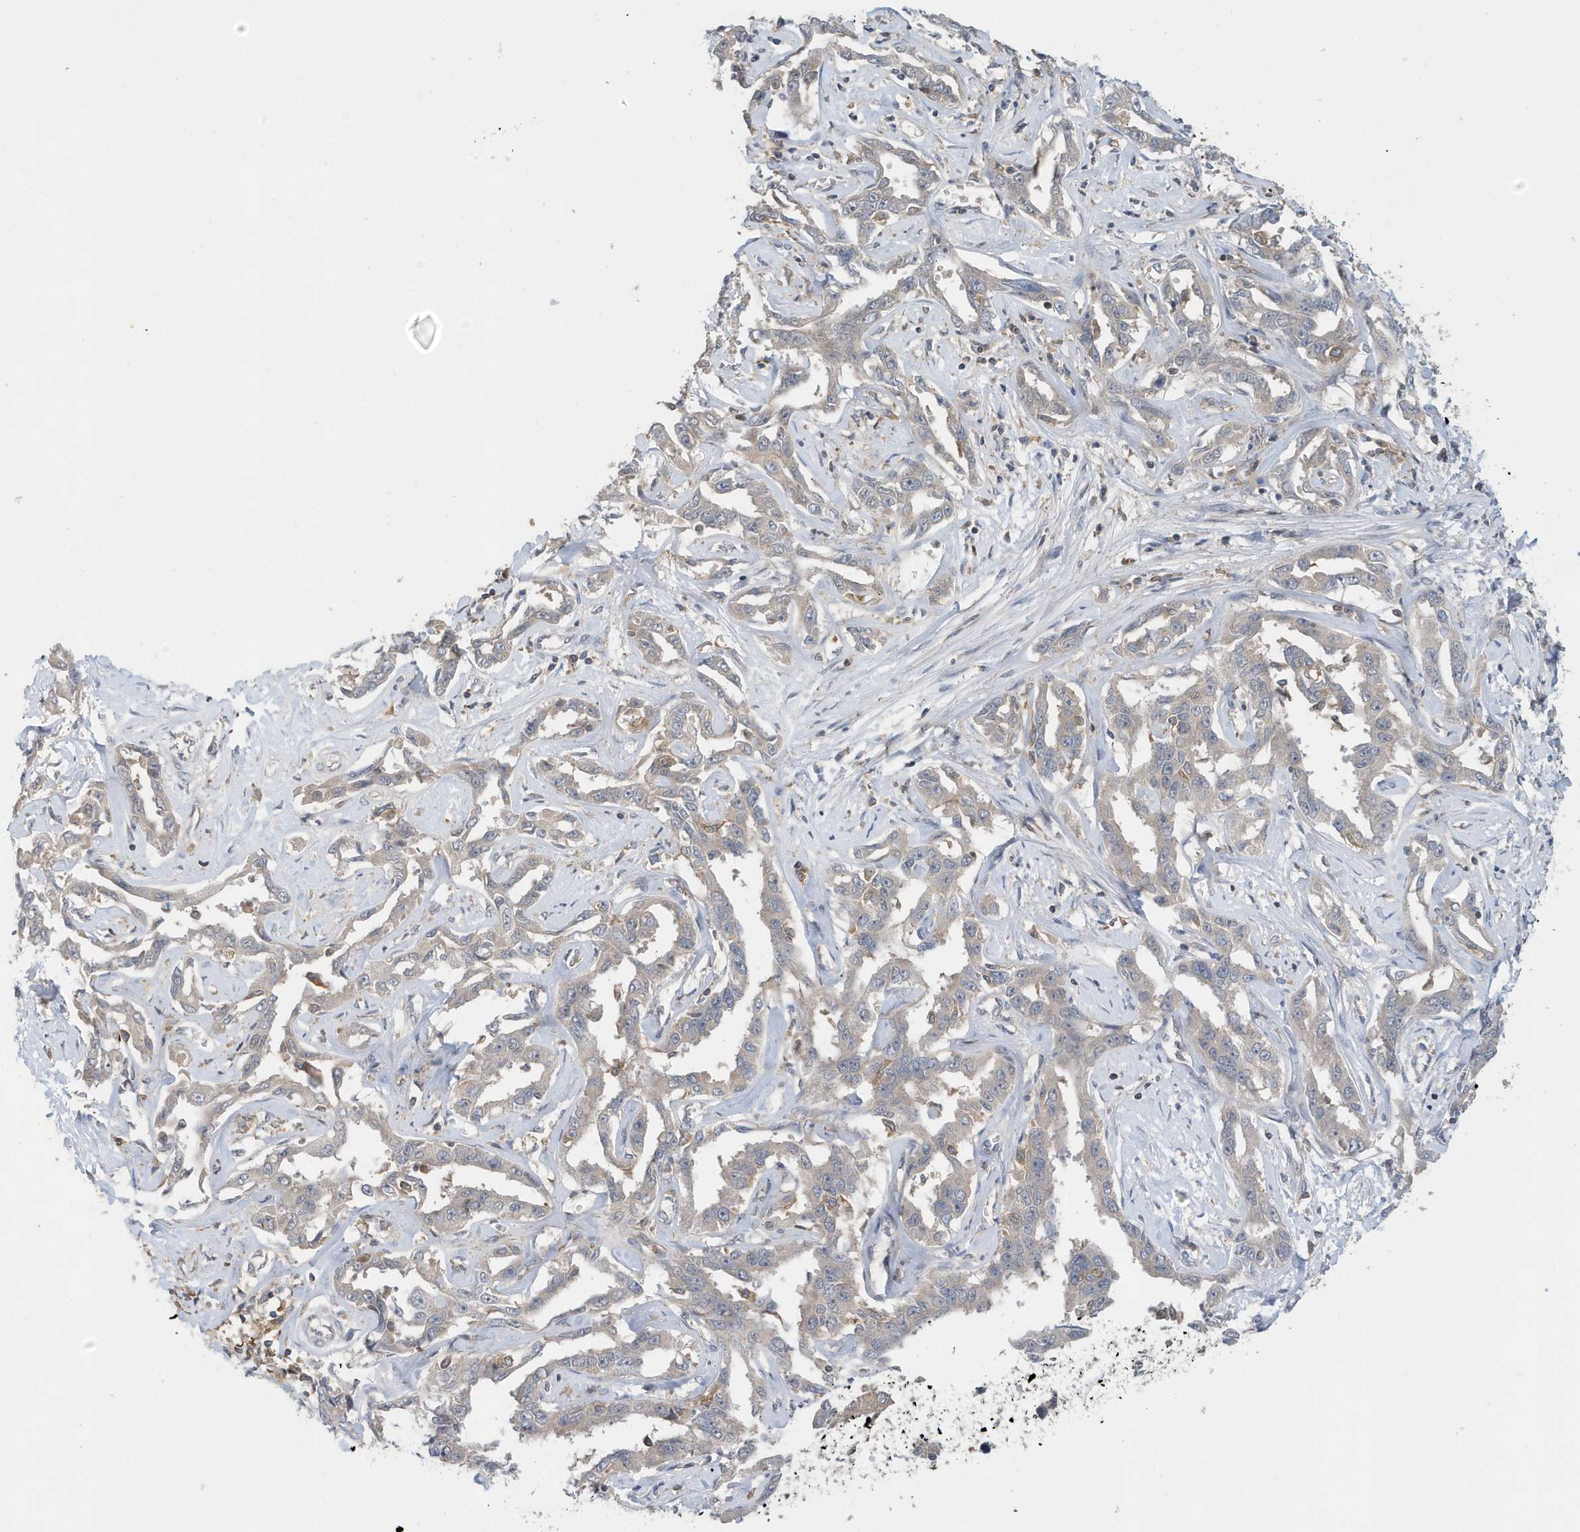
{"staining": {"intensity": "negative", "quantity": "none", "location": "none"}, "tissue": "liver cancer", "cell_type": "Tumor cells", "image_type": "cancer", "snomed": [{"axis": "morphology", "description": "Cholangiocarcinoma"}, {"axis": "topography", "description": "Liver"}], "caption": "The image reveals no significant positivity in tumor cells of liver cancer.", "gene": "NSUN3", "patient": {"sex": "male", "age": 59}}